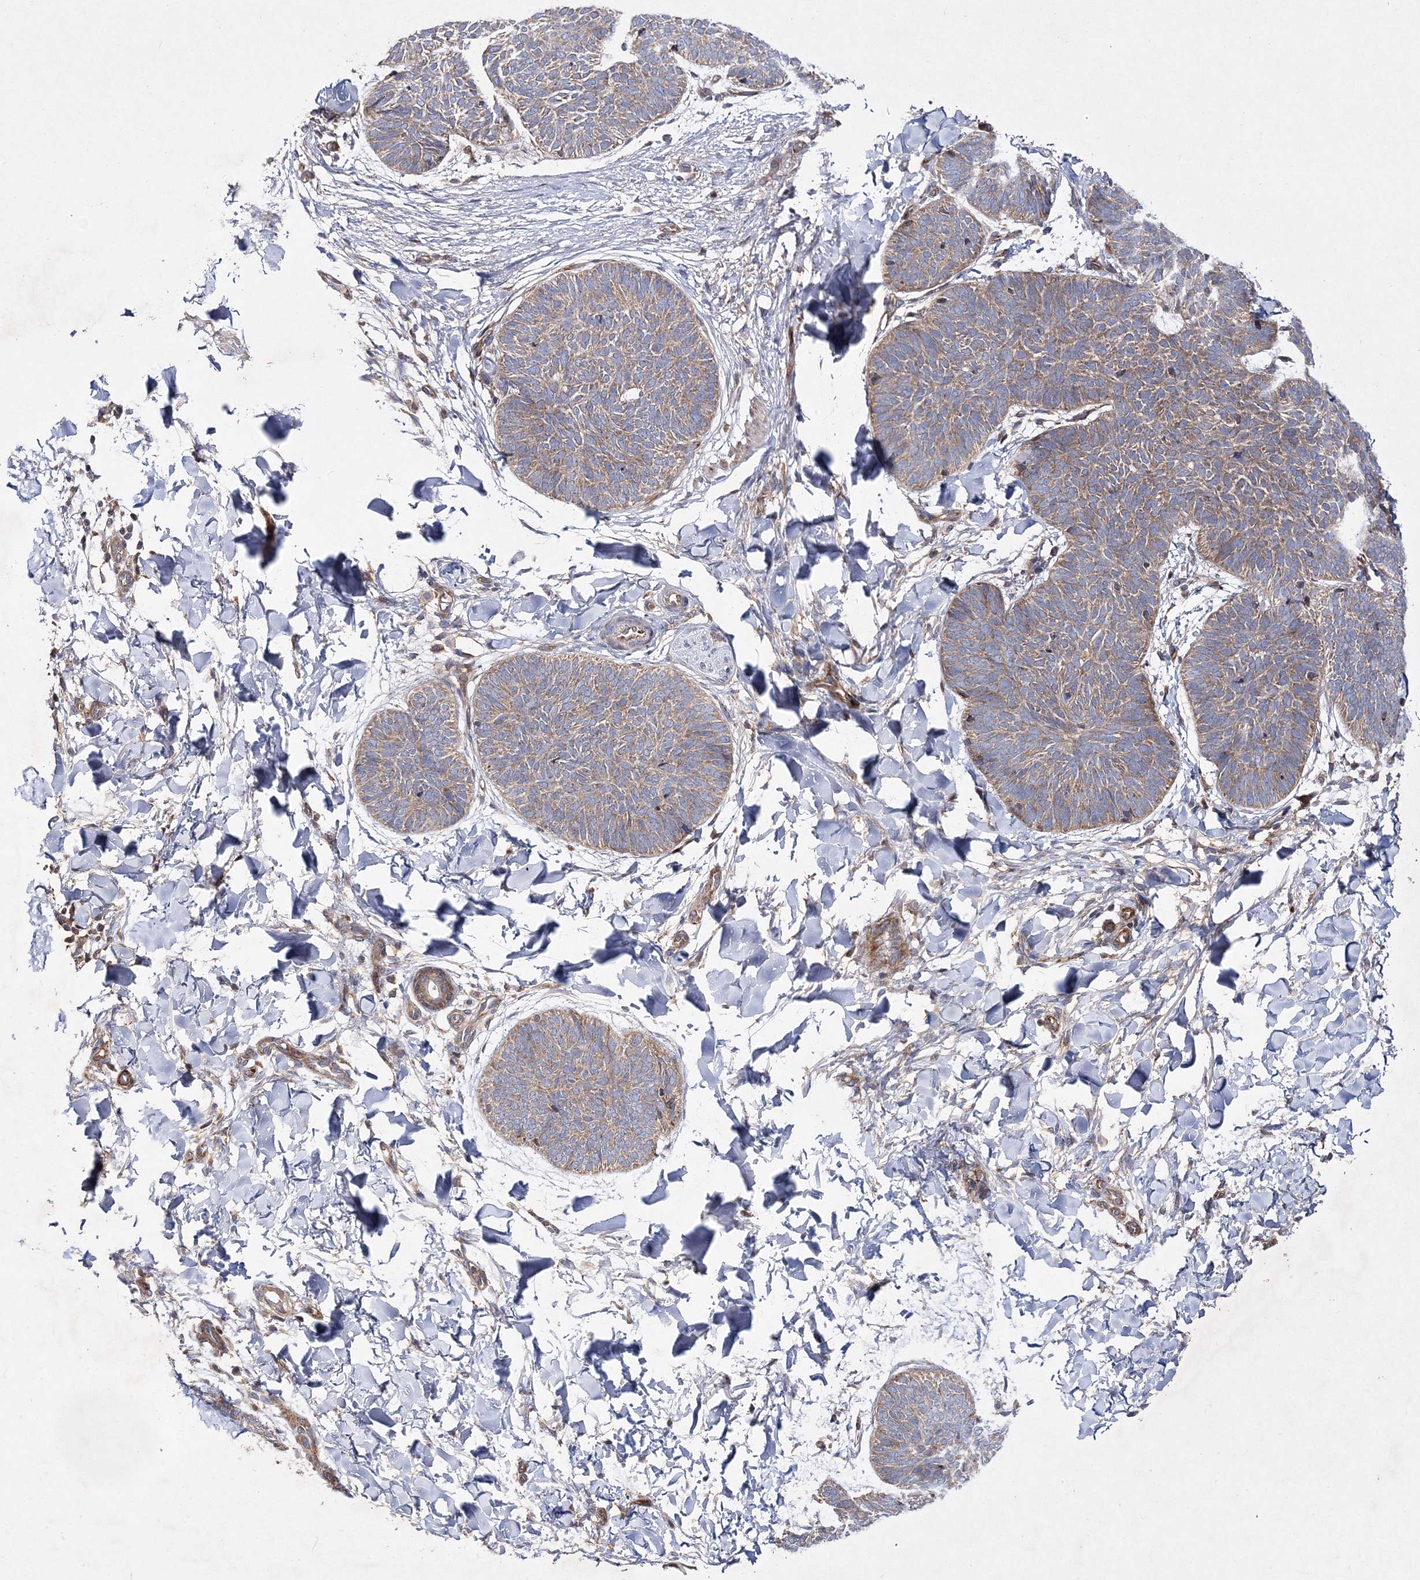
{"staining": {"intensity": "weak", "quantity": "25%-75%", "location": "cytoplasmic/membranous"}, "tissue": "skin cancer", "cell_type": "Tumor cells", "image_type": "cancer", "snomed": [{"axis": "morphology", "description": "Normal tissue, NOS"}, {"axis": "morphology", "description": "Basal cell carcinoma"}, {"axis": "topography", "description": "Skin"}], "caption": "Skin cancer (basal cell carcinoma) stained for a protein displays weak cytoplasmic/membranous positivity in tumor cells. Using DAB (brown) and hematoxylin (blue) stains, captured at high magnification using brightfield microscopy.", "gene": "DNAJC13", "patient": {"sex": "male", "age": 50}}